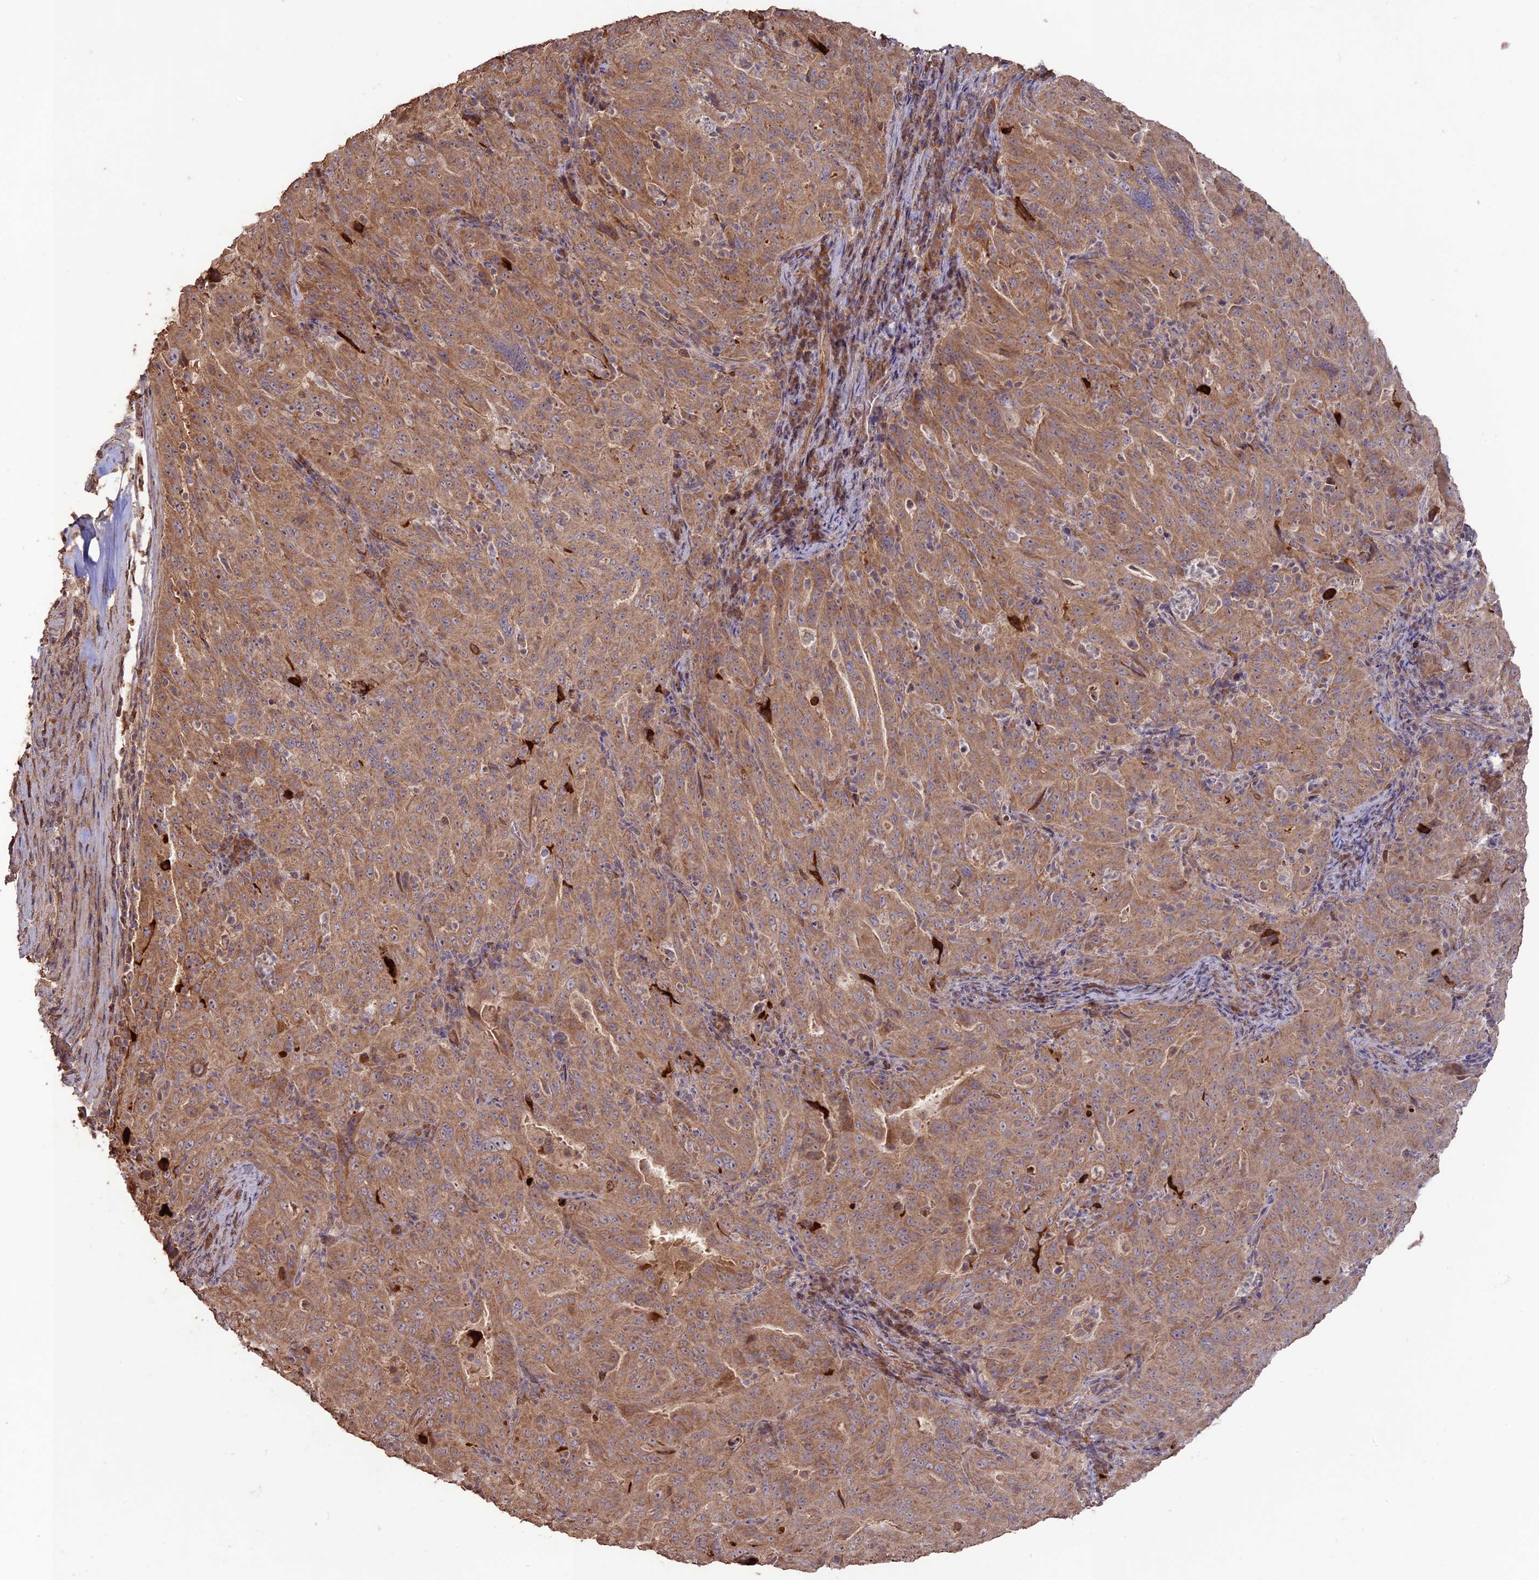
{"staining": {"intensity": "moderate", "quantity": ">75%", "location": "cytoplasmic/membranous"}, "tissue": "pancreatic cancer", "cell_type": "Tumor cells", "image_type": "cancer", "snomed": [{"axis": "morphology", "description": "Adenocarcinoma, NOS"}, {"axis": "topography", "description": "Pancreas"}], "caption": "IHC micrograph of human pancreatic cancer stained for a protein (brown), which reveals medium levels of moderate cytoplasmic/membranous expression in approximately >75% of tumor cells.", "gene": "LAYN", "patient": {"sex": "male", "age": 63}}